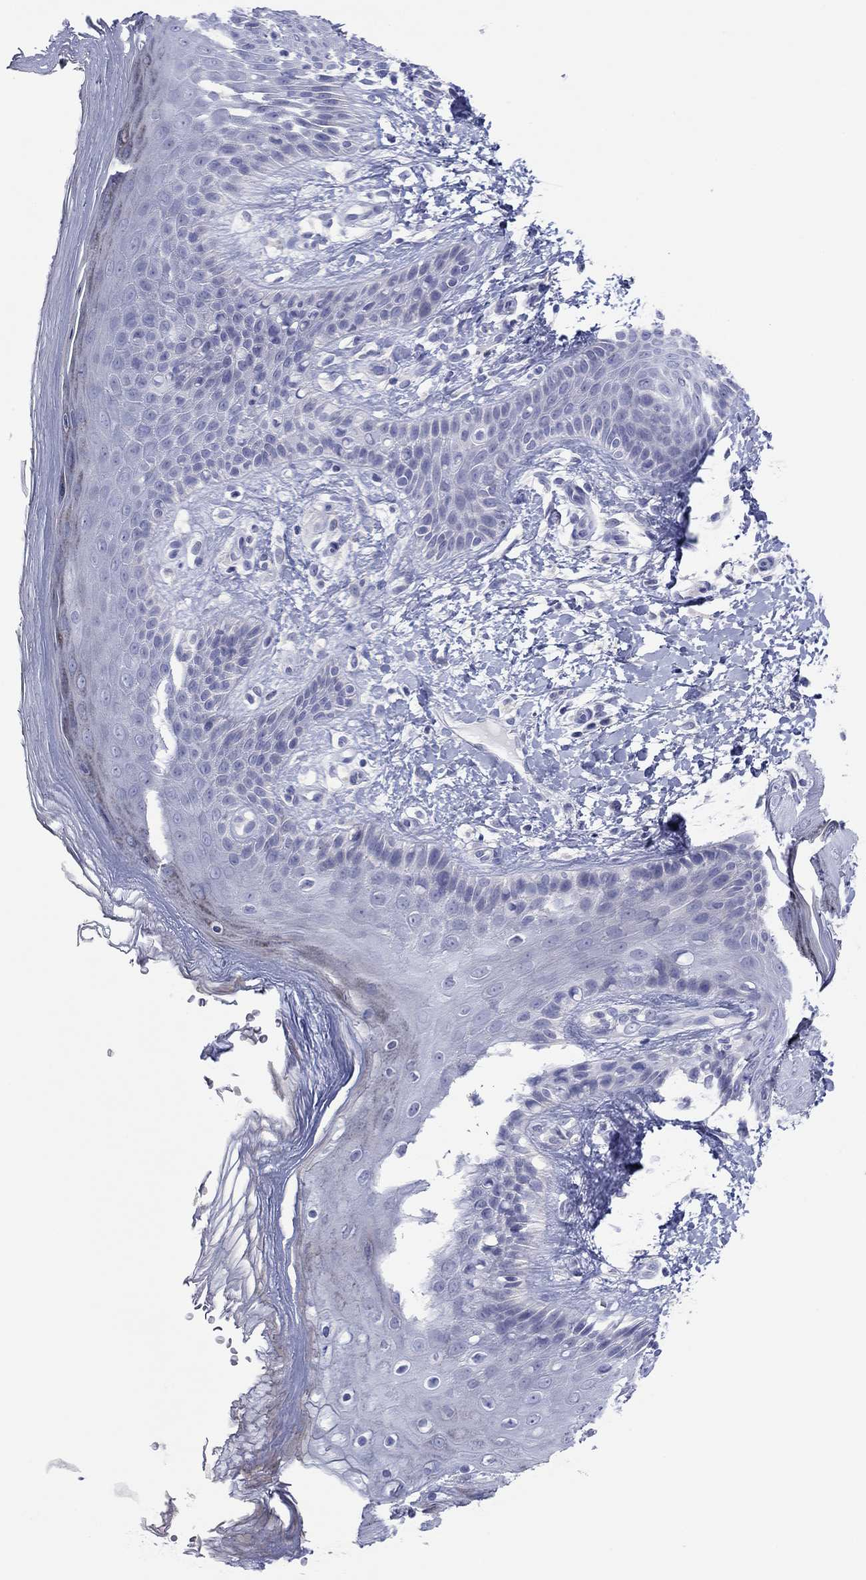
{"staining": {"intensity": "negative", "quantity": "none", "location": "none"}, "tissue": "skin", "cell_type": "Epidermal cells", "image_type": "normal", "snomed": [{"axis": "morphology", "description": "Normal tissue, NOS"}, {"axis": "topography", "description": "Anal"}], "caption": "The histopathology image exhibits no staining of epidermal cells in normal skin.", "gene": "MAGEB6", "patient": {"sex": "male", "age": 36}}